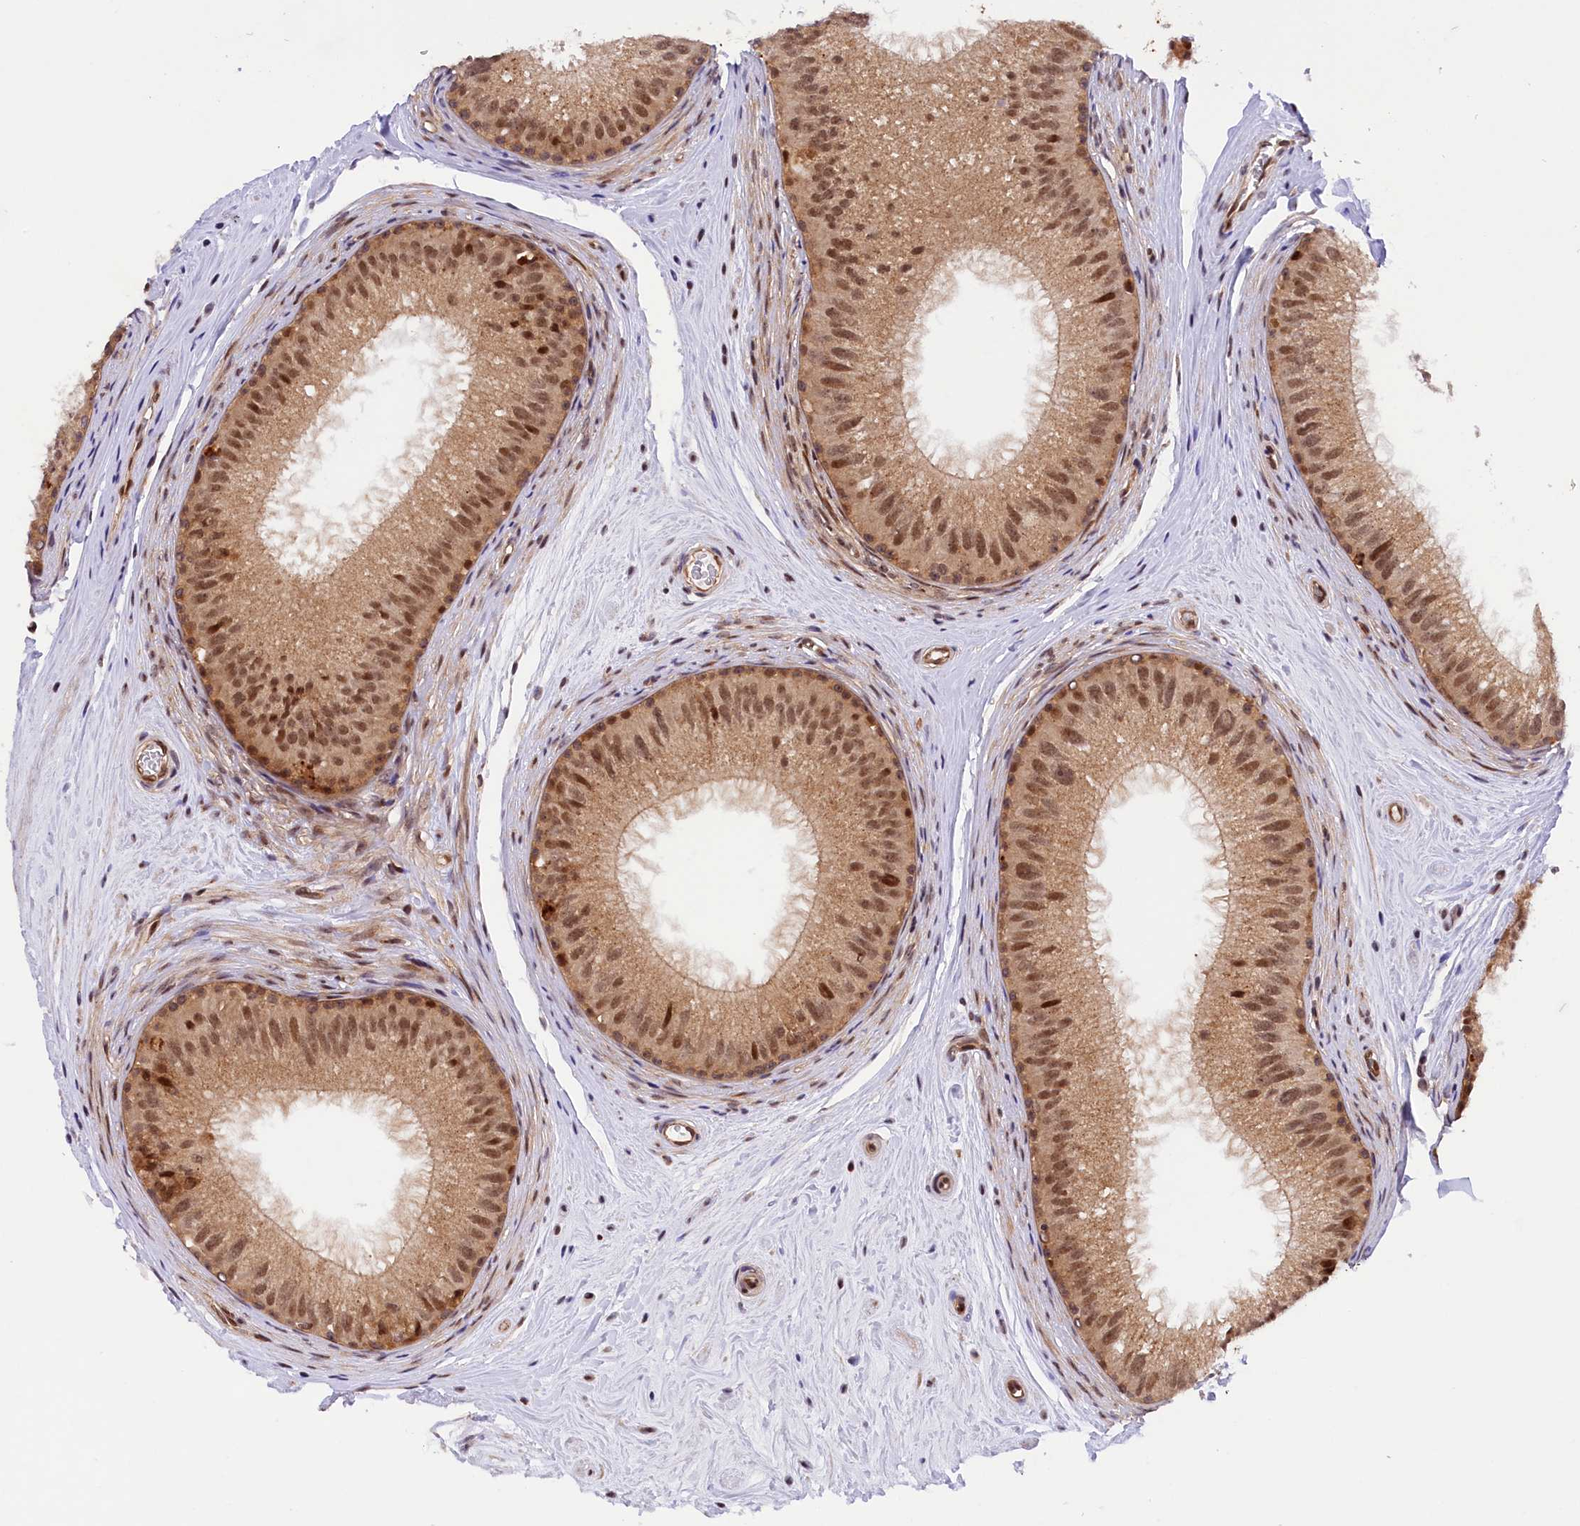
{"staining": {"intensity": "strong", "quantity": ">75%", "location": "cytoplasmic/membranous,nuclear"}, "tissue": "epididymis", "cell_type": "Glandular cells", "image_type": "normal", "snomed": [{"axis": "morphology", "description": "Normal tissue, NOS"}, {"axis": "topography", "description": "Epididymis"}], "caption": "Protein positivity by immunohistochemistry (IHC) reveals strong cytoplasmic/membranous,nuclear positivity in approximately >75% of glandular cells in normal epididymis.", "gene": "SAMD4A", "patient": {"sex": "male", "age": 33}}